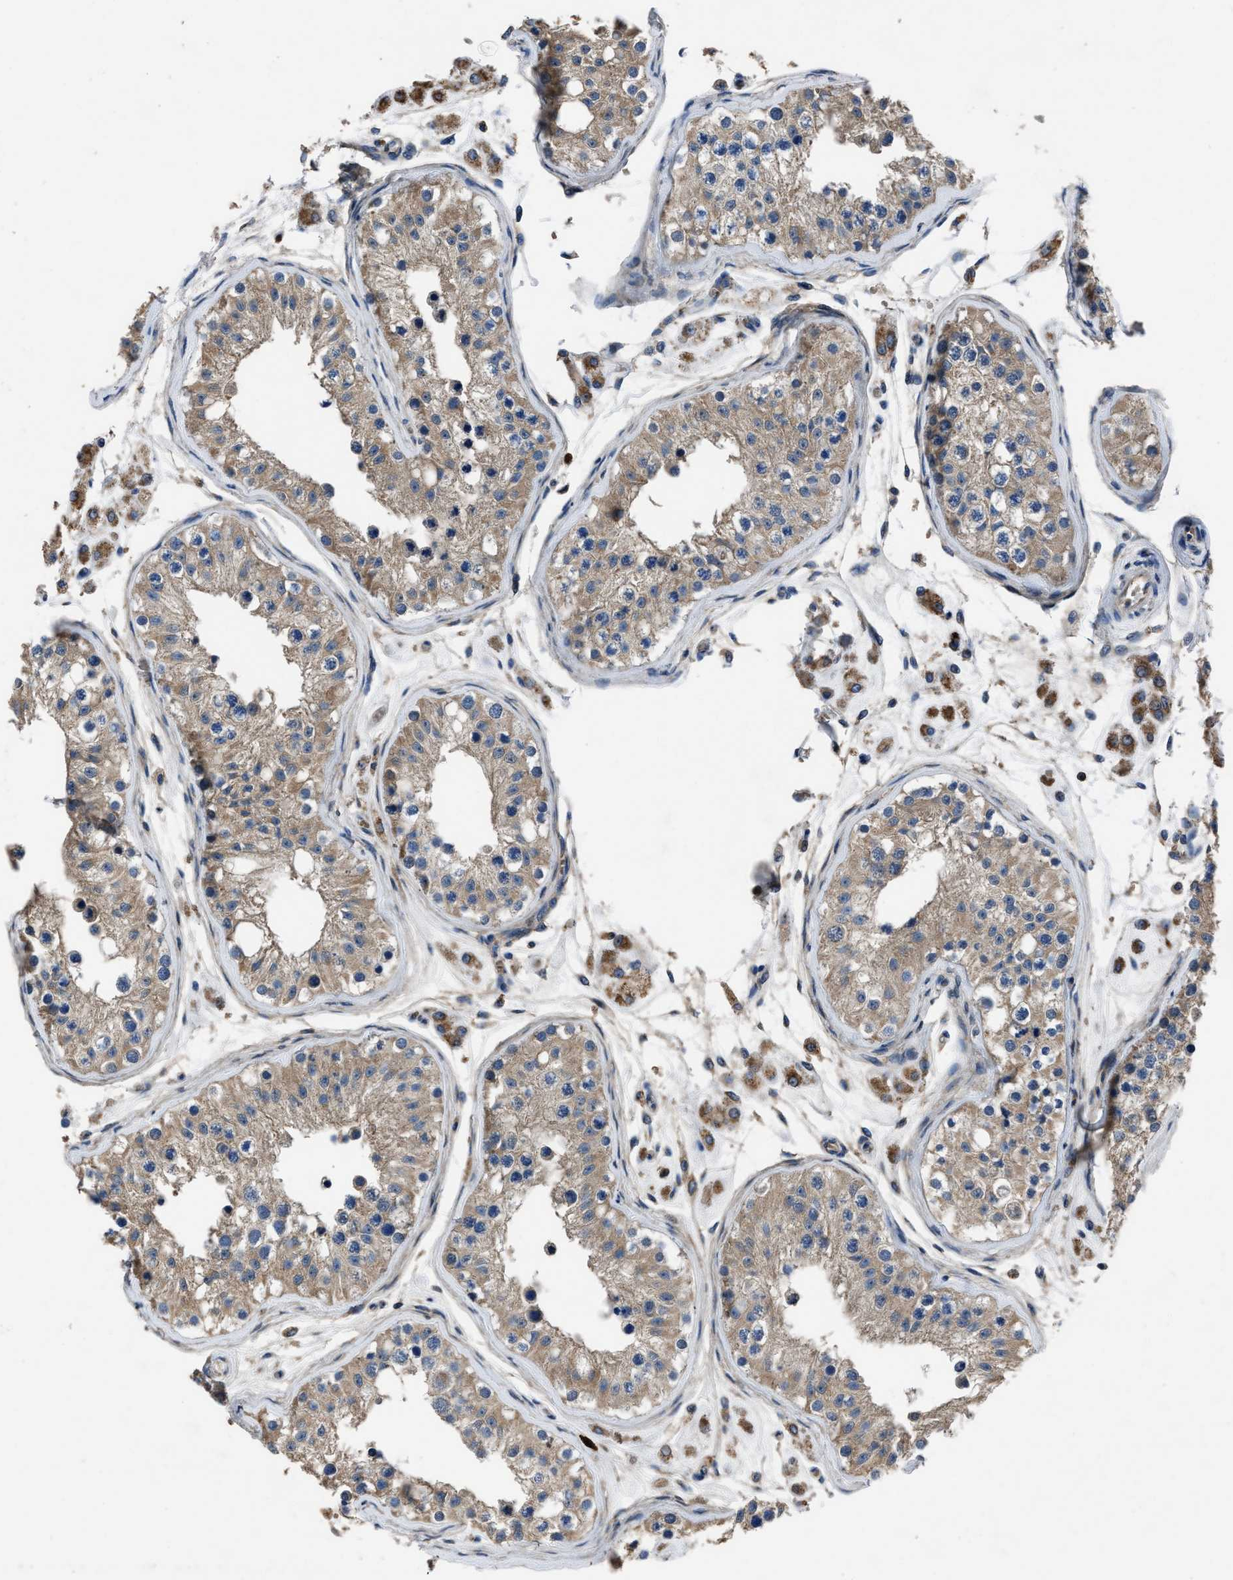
{"staining": {"intensity": "moderate", "quantity": ">75%", "location": "cytoplasmic/membranous"}, "tissue": "testis", "cell_type": "Cells in seminiferous ducts", "image_type": "normal", "snomed": [{"axis": "morphology", "description": "Normal tissue, NOS"}, {"axis": "morphology", "description": "Adenocarcinoma, metastatic, NOS"}, {"axis": "topography", "description": "Testis"}], "caption": "The immunohistochemical stain labels moderate cytoplasmic/membranous expression in cells in seminiferous ducts of normal testis.", "gene": "ANGPT1", "patient": {"sex": "male", "age": 26}}